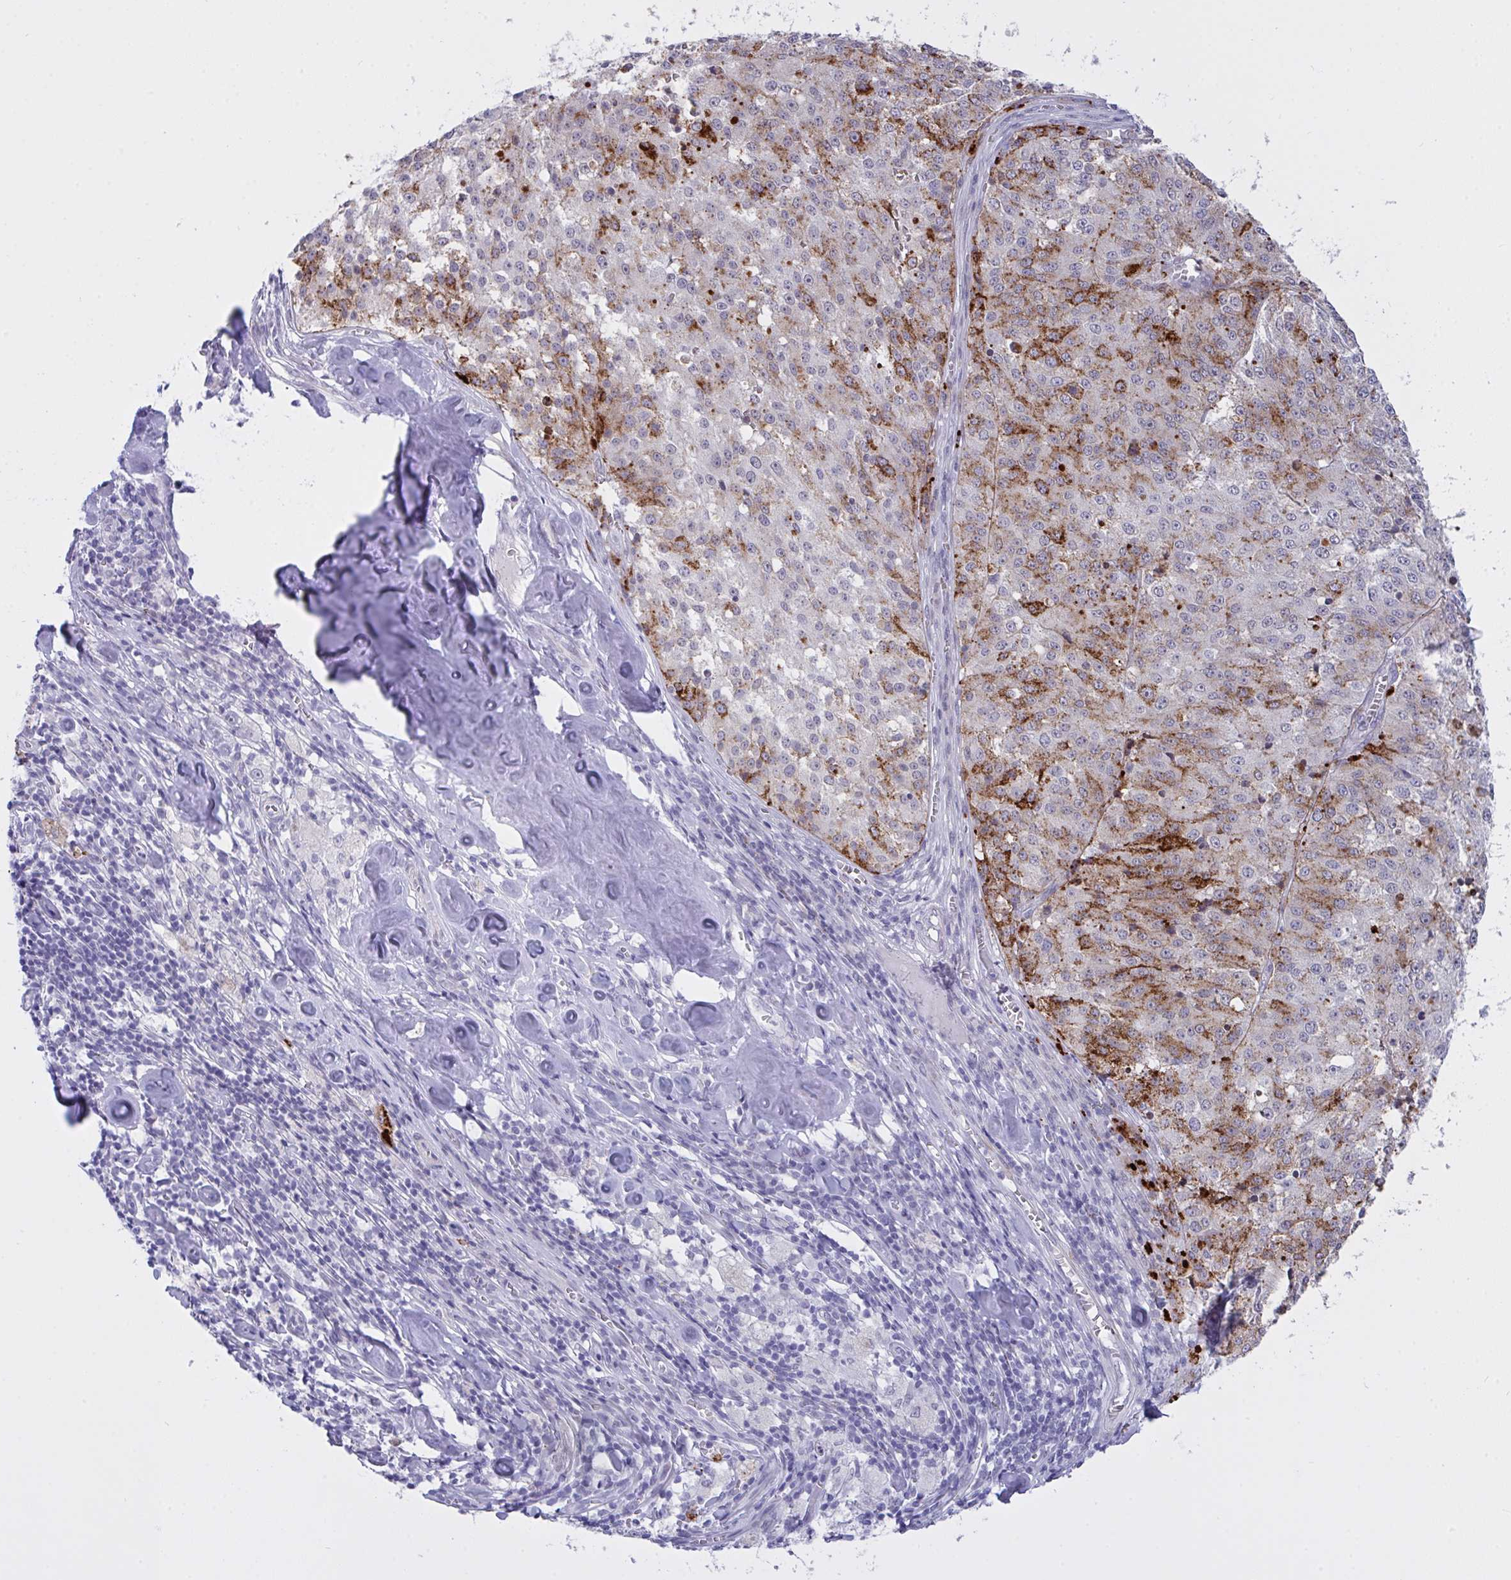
{"staining": {"intensity": "negative", "quantity": "none", "location": "none"}, "tissue": "melanoma", "cell_type": "Tumor cells", "image_type": "cancer", "snomed": [{"axis": "morphology", "description": "Malignant melanoma, Metastatic site"}, {"axis": "topography", "description": "Lymph node"}], "caption": "Immunohistochemical staining of human melanoma exhibits no significant positivity in tumor cells.", "gene": "FBXL22", "patient": {"sex": "female", "age": 64}}